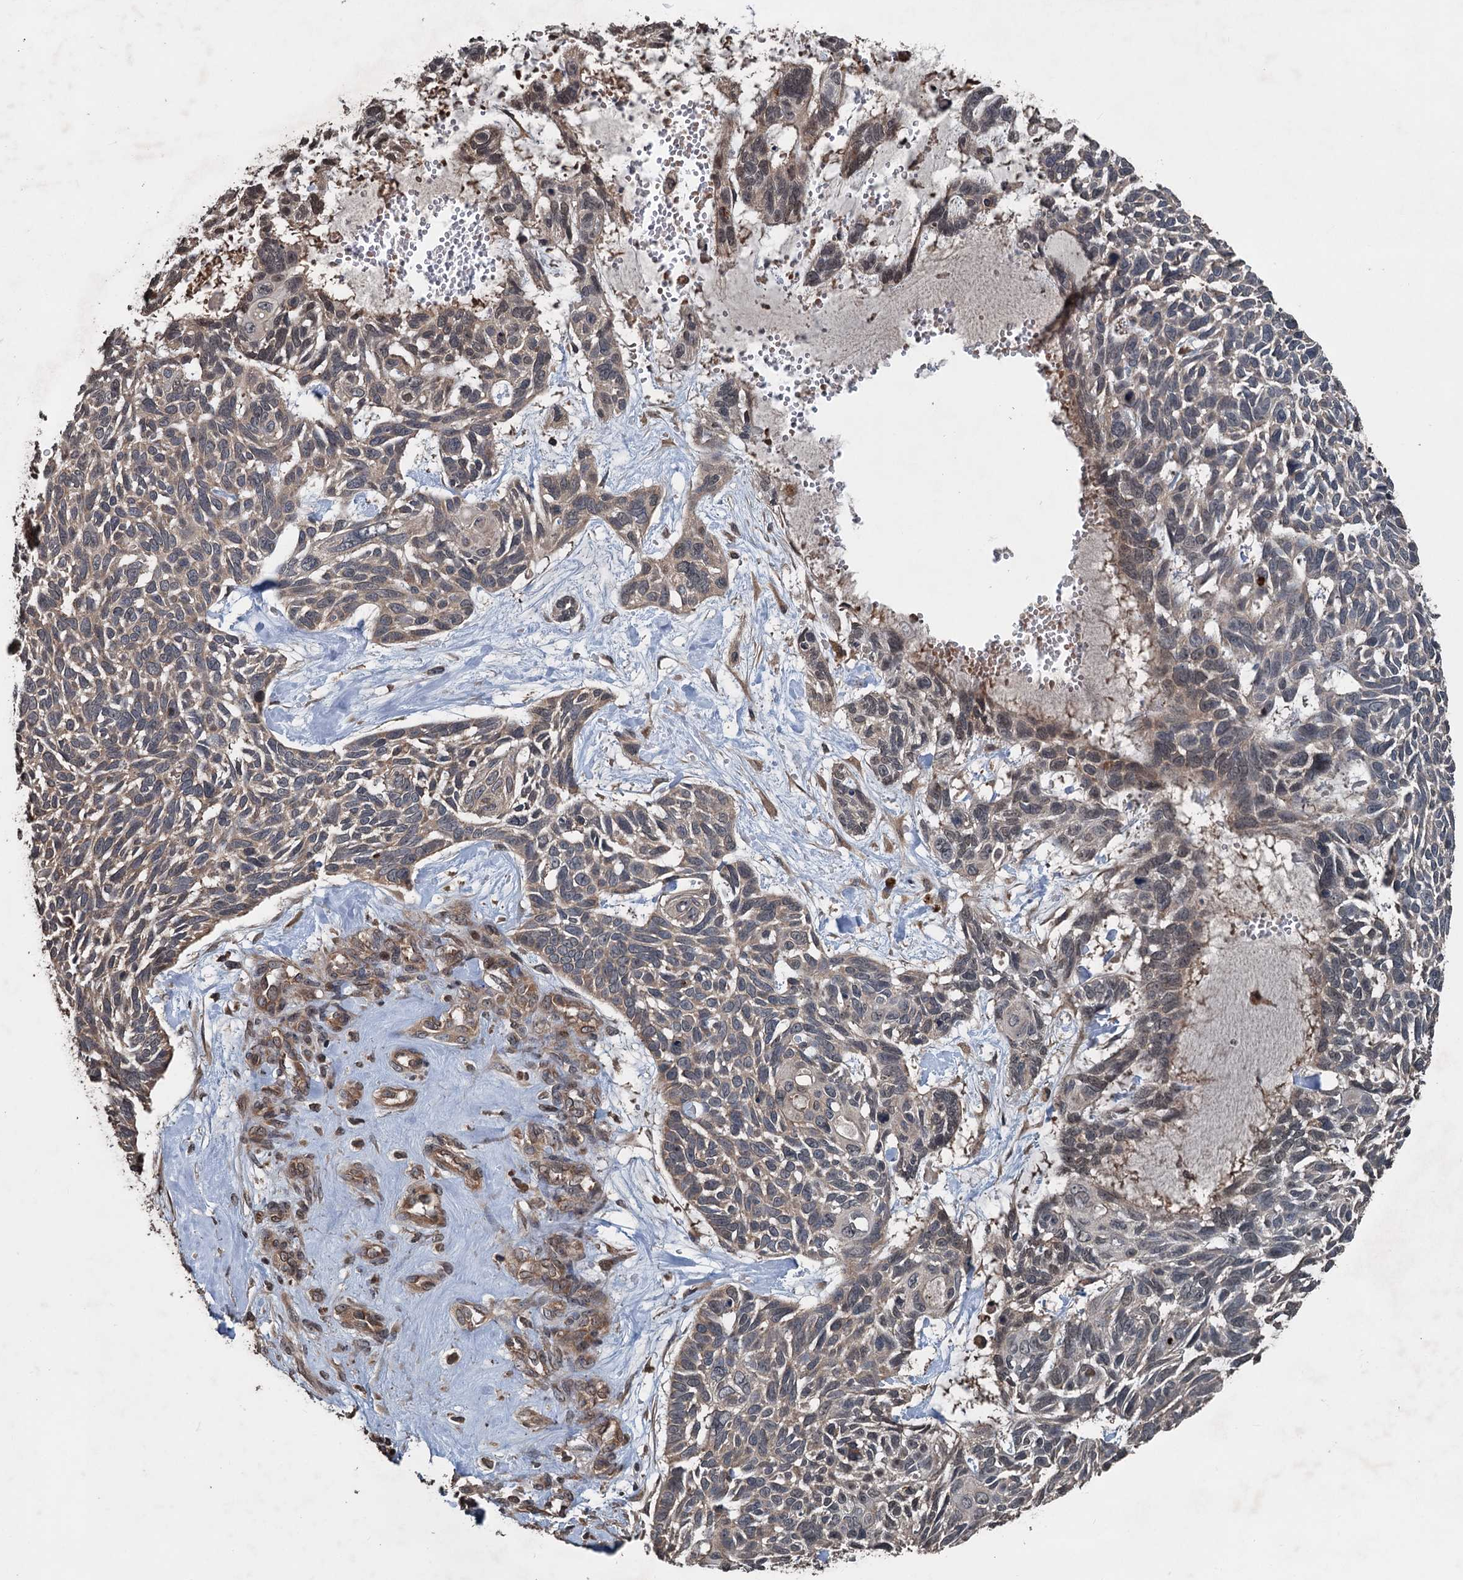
{"staining": {"intensity": "weak", "quantity": "25%-75%", "location": "cytoplasmic/membranous"}, "tissue": "skin cancer", "cell_type": "Tumor cells", "image_type": "cancer", "snomed": [{"axis": "morphology", "description": "Basal cell carcinoma"}, {"axis": "topography", "description": "Skin"}], "caption": "Immunohistochemistry staining of skin cancer (basal cell carcinoma), which shows low levels of weak cytoplasmic/membranous expression in about 25%-75% of tumor cells indicating weak cytoplasmic/membranous protein expression. The staining was performed using DAB (3,3'-diaminobenzidine) (brown) for protein detection and nuclei were counterstained in hematoxylin (blue).", "gene": "N4BP2L2", "patient": {"sex": "male", "age": 88}}